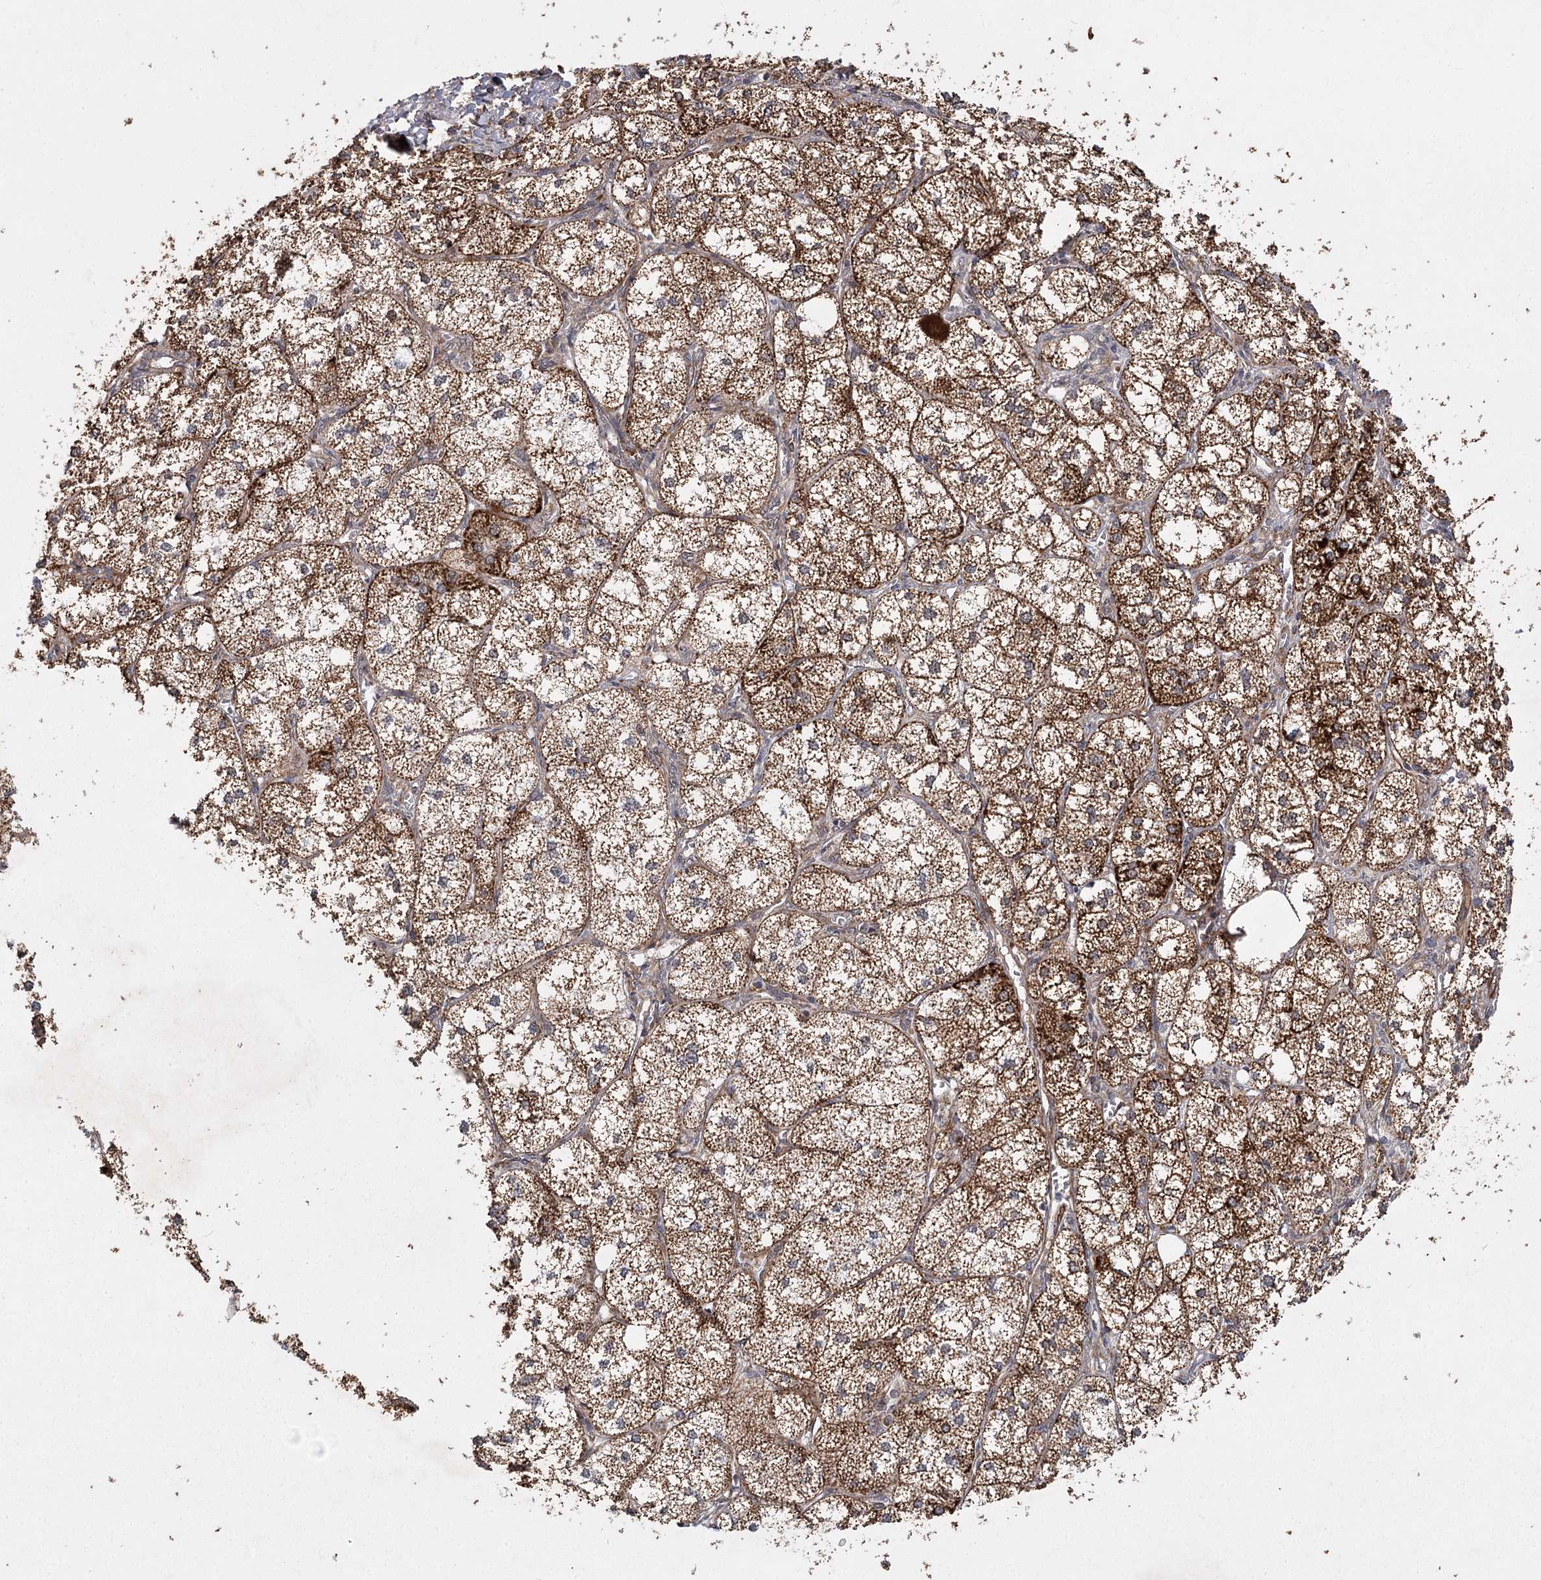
{"staining": {"intensity": "strong", "quantity": ">75%", "location": "cytoplasmic/membranous,nuclear"}, "tissue": "adrenal gland", "cell_type": "Glandular cells", "image_type": "normal", "snomed": [{"axis": "morphology", "description": "Normal tissue, NOS"}, {"axis": "topography", "description": "Adrenal gland"}], "caption": "Glandular cells show high levels of strong cytoplasmic/membranous,nuclear expression in about >75% of cells in unremarkable adrenal gland.", "gene": "ZCCHC24", "patient": {"sex": "female", "age": 61}}